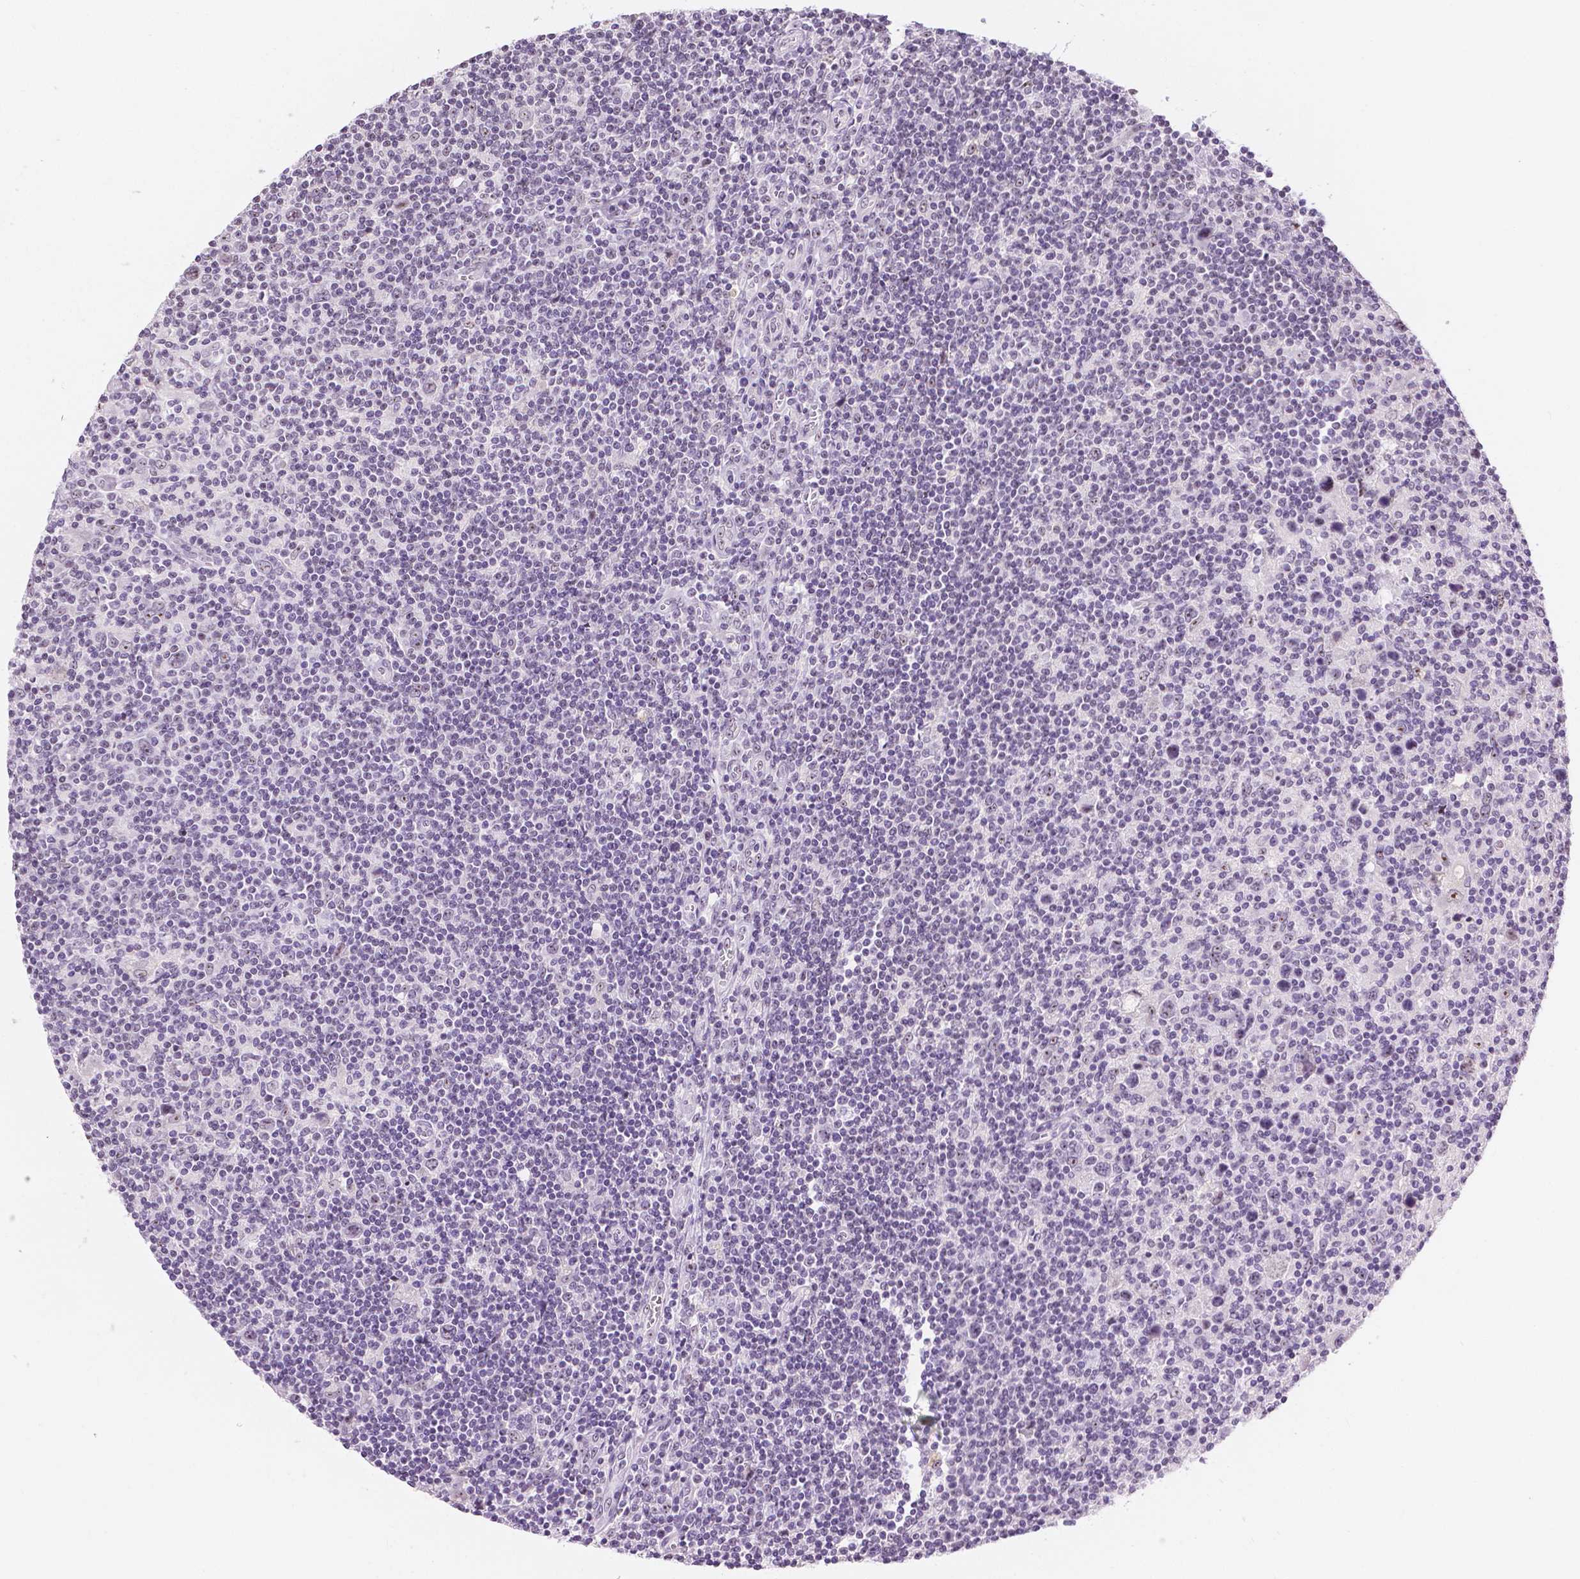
{"staining": {"intensity": "negative", "quantity": "none", "location": "none"}, "tissue": "lymphoma", "cell_type": "Tumor cells", "image_type": "cancer", "snomed": [{"axis": "morphology", "description": "Hodgkin's disease, NOS"}, {"axis": "topography", "description": "Lymph node"}], "caption": "IHC image of lymphoma stained for a protein (brown), which shows no expression in tumor cells.", "gene": "NHP2", "patient": {"sex": "male", "age": 40}}